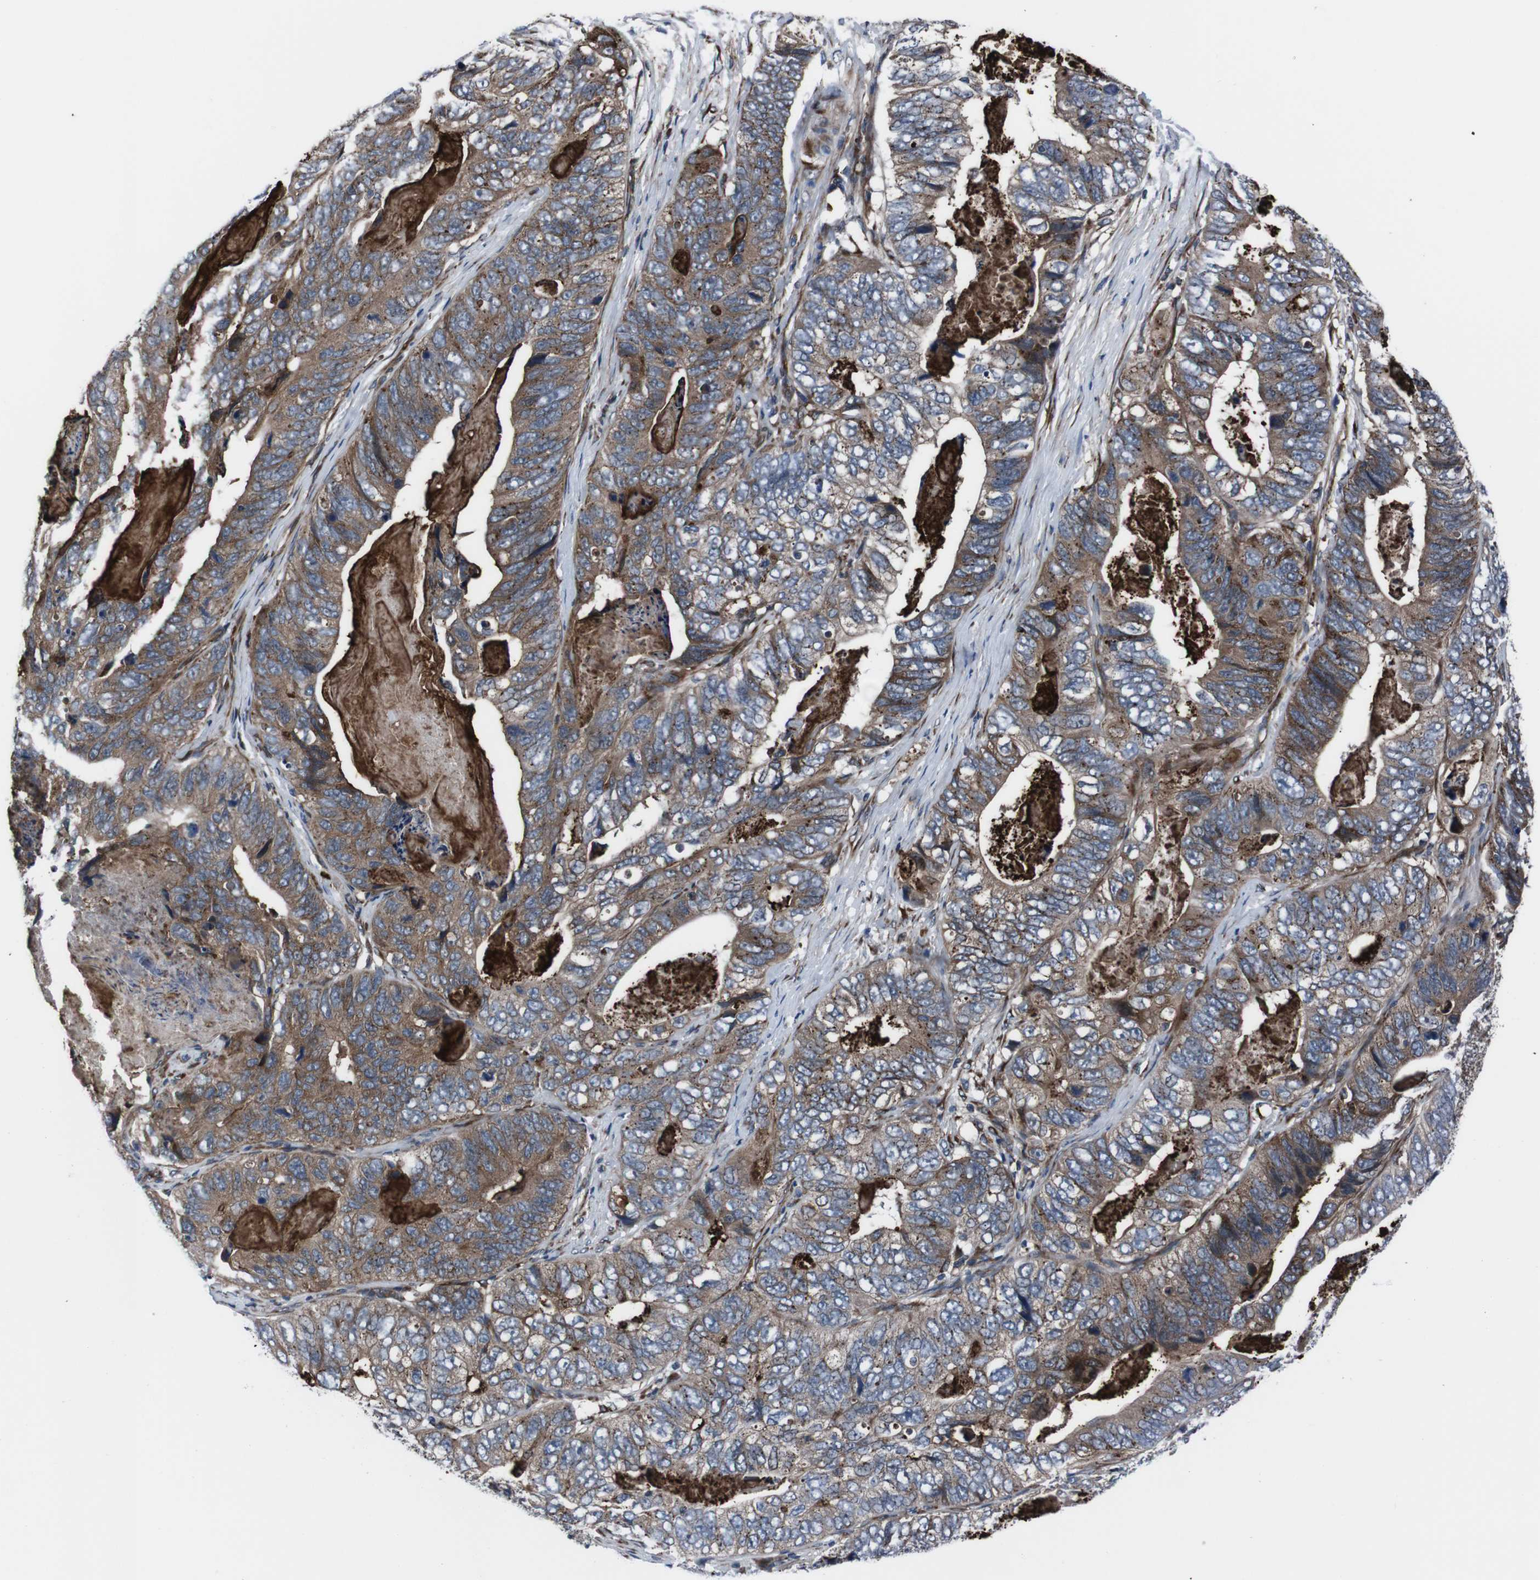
{"staining": {"intensity": "moderate", "quantity": ">75%", "location": "cytoplasmic/membranous"}, "tissue": "stomach cancer", "cell_type": "Tumor cells", "image_type": "cancer", "snomed": [{"axis": "morphology", "description": "Adenocarcinoma, NOS"}, {"axis": "topography", "description": "Stomach"}], "caption": "Tumor cells demonstrate medium levels of moderate cytoplasmic/membranous staining in approximately >75% of cells in stomach adenocarcinoma.", "gene": "EIF4A2", "patient": {"sex": "female", "age": 89}}